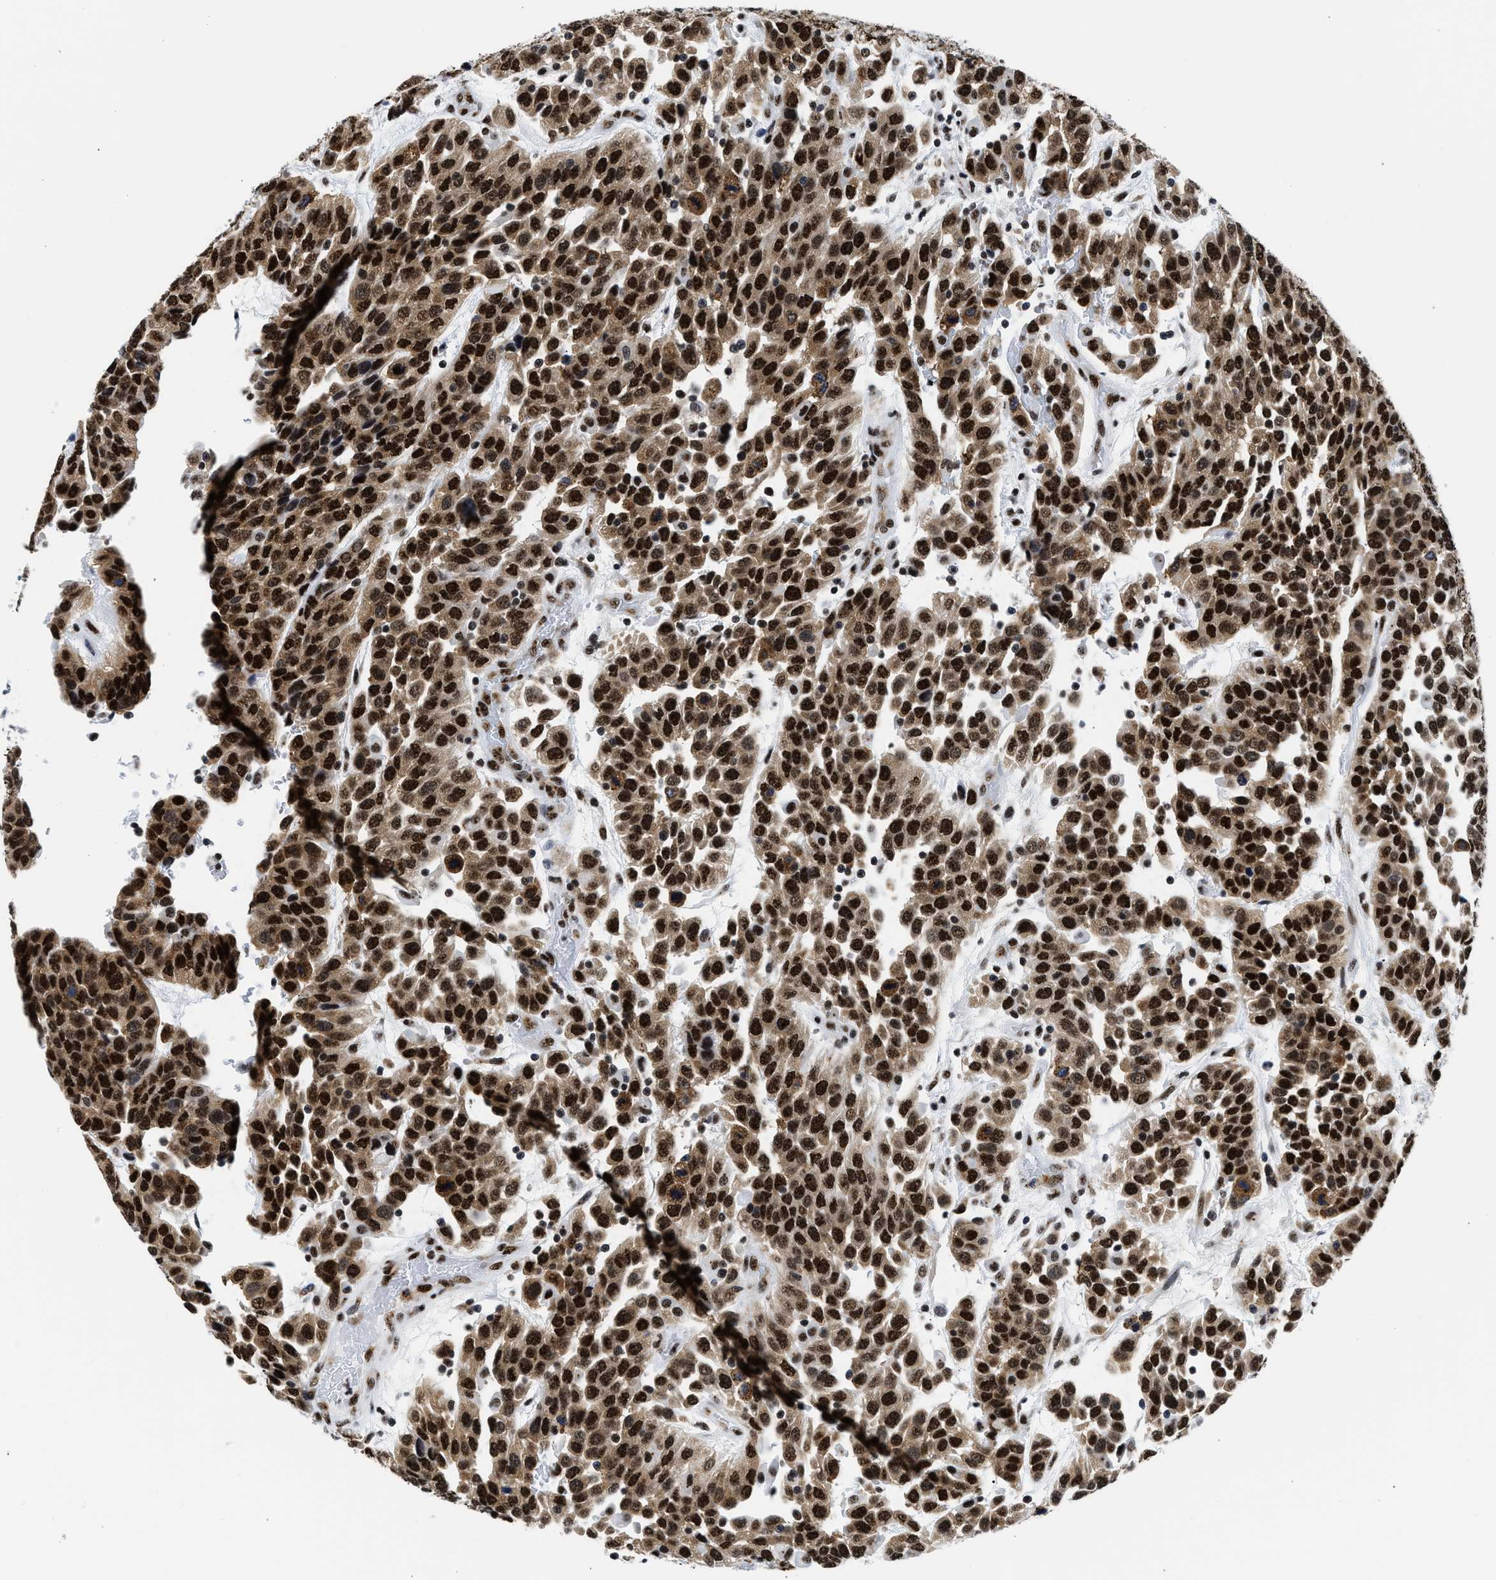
{"staining": {"intensity": "strong", "quantity": ">75%", "location": "cytoplasmic/membranous,nuclear"}, "tissue": "urothelial cancer", "cell_type": "Tumor cells", "image_type": "cancer", "snomed": [{"axis": "morphology", "description": "Urothelial carcinoma, High grade"}, {"axis": "topography", "description": "Urinary bladder"}], "caption": "Immunohistochemical staining of human urothelial cancer reveals high levels of strong cytoplasmic/membranous and nuclear protein staining in about >75% of tumor cells. Using DAB (brown) and hematoxylin (blue) stains, captured at high magnification using brightfield microscopy.", "gene": "RBM8A", "patient": {"sex": "female", "age": 80}}